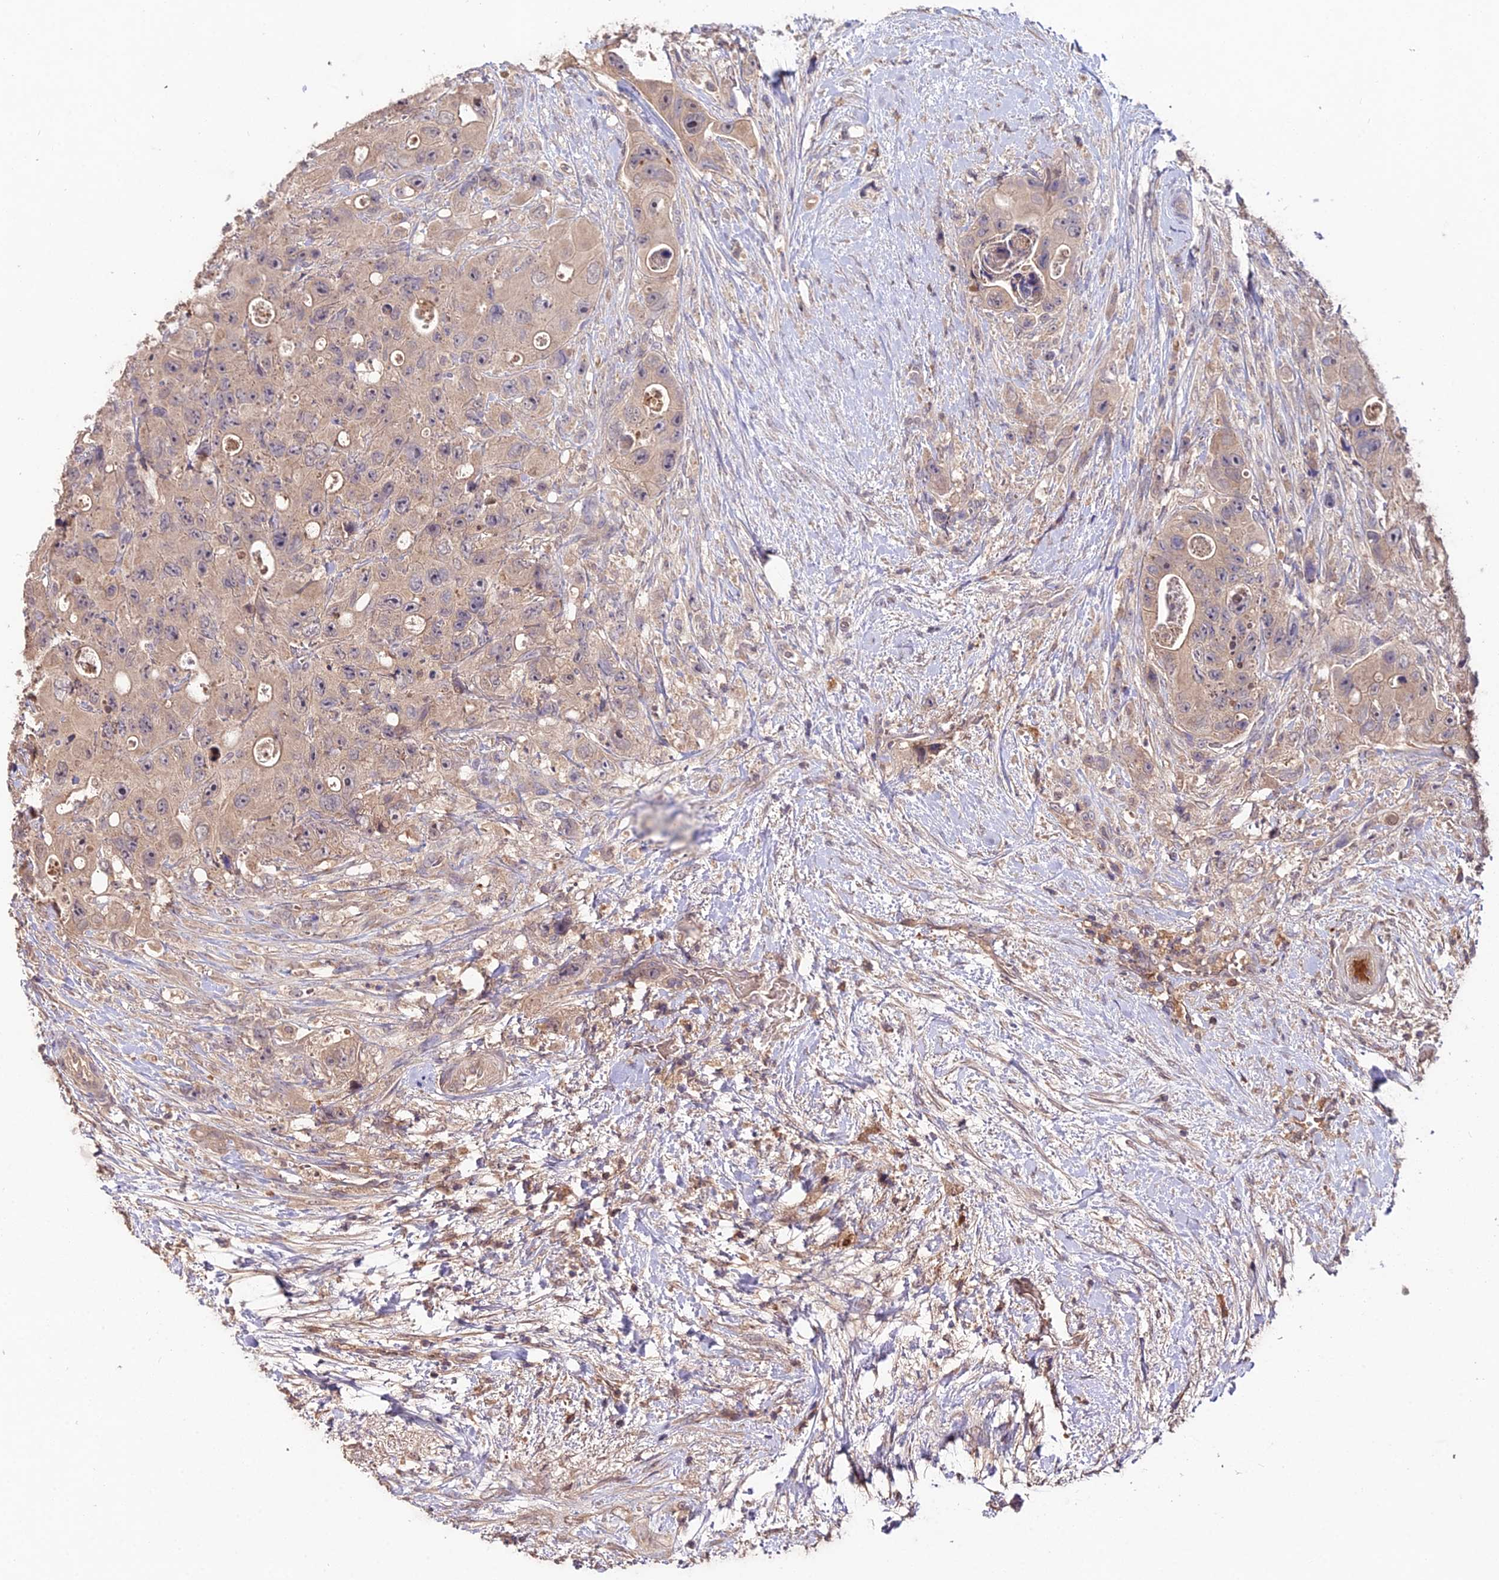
{"staining": {"intensity": "weak", "quantity": ">75%", "location": "cytoplasmic/membranous"}, "tissue": "colorectal cancer", "cell_type": "Tumor cells", "image_type": "cancer", "snomed": [{"axis": "morphology", "description": "Adenocarcinoma, NOS"}, {"axis": "topography", "description": "Colon"}], "caption": "Immunohistochemical staining of colorectal cancer (adenocarcinoma) reveals low levels of weak cytoplasmic/membranous protein positivity in about >75% of tumor cells.", "gene": "KCTD16", "patient": {"sex": "female", "age": 46}}